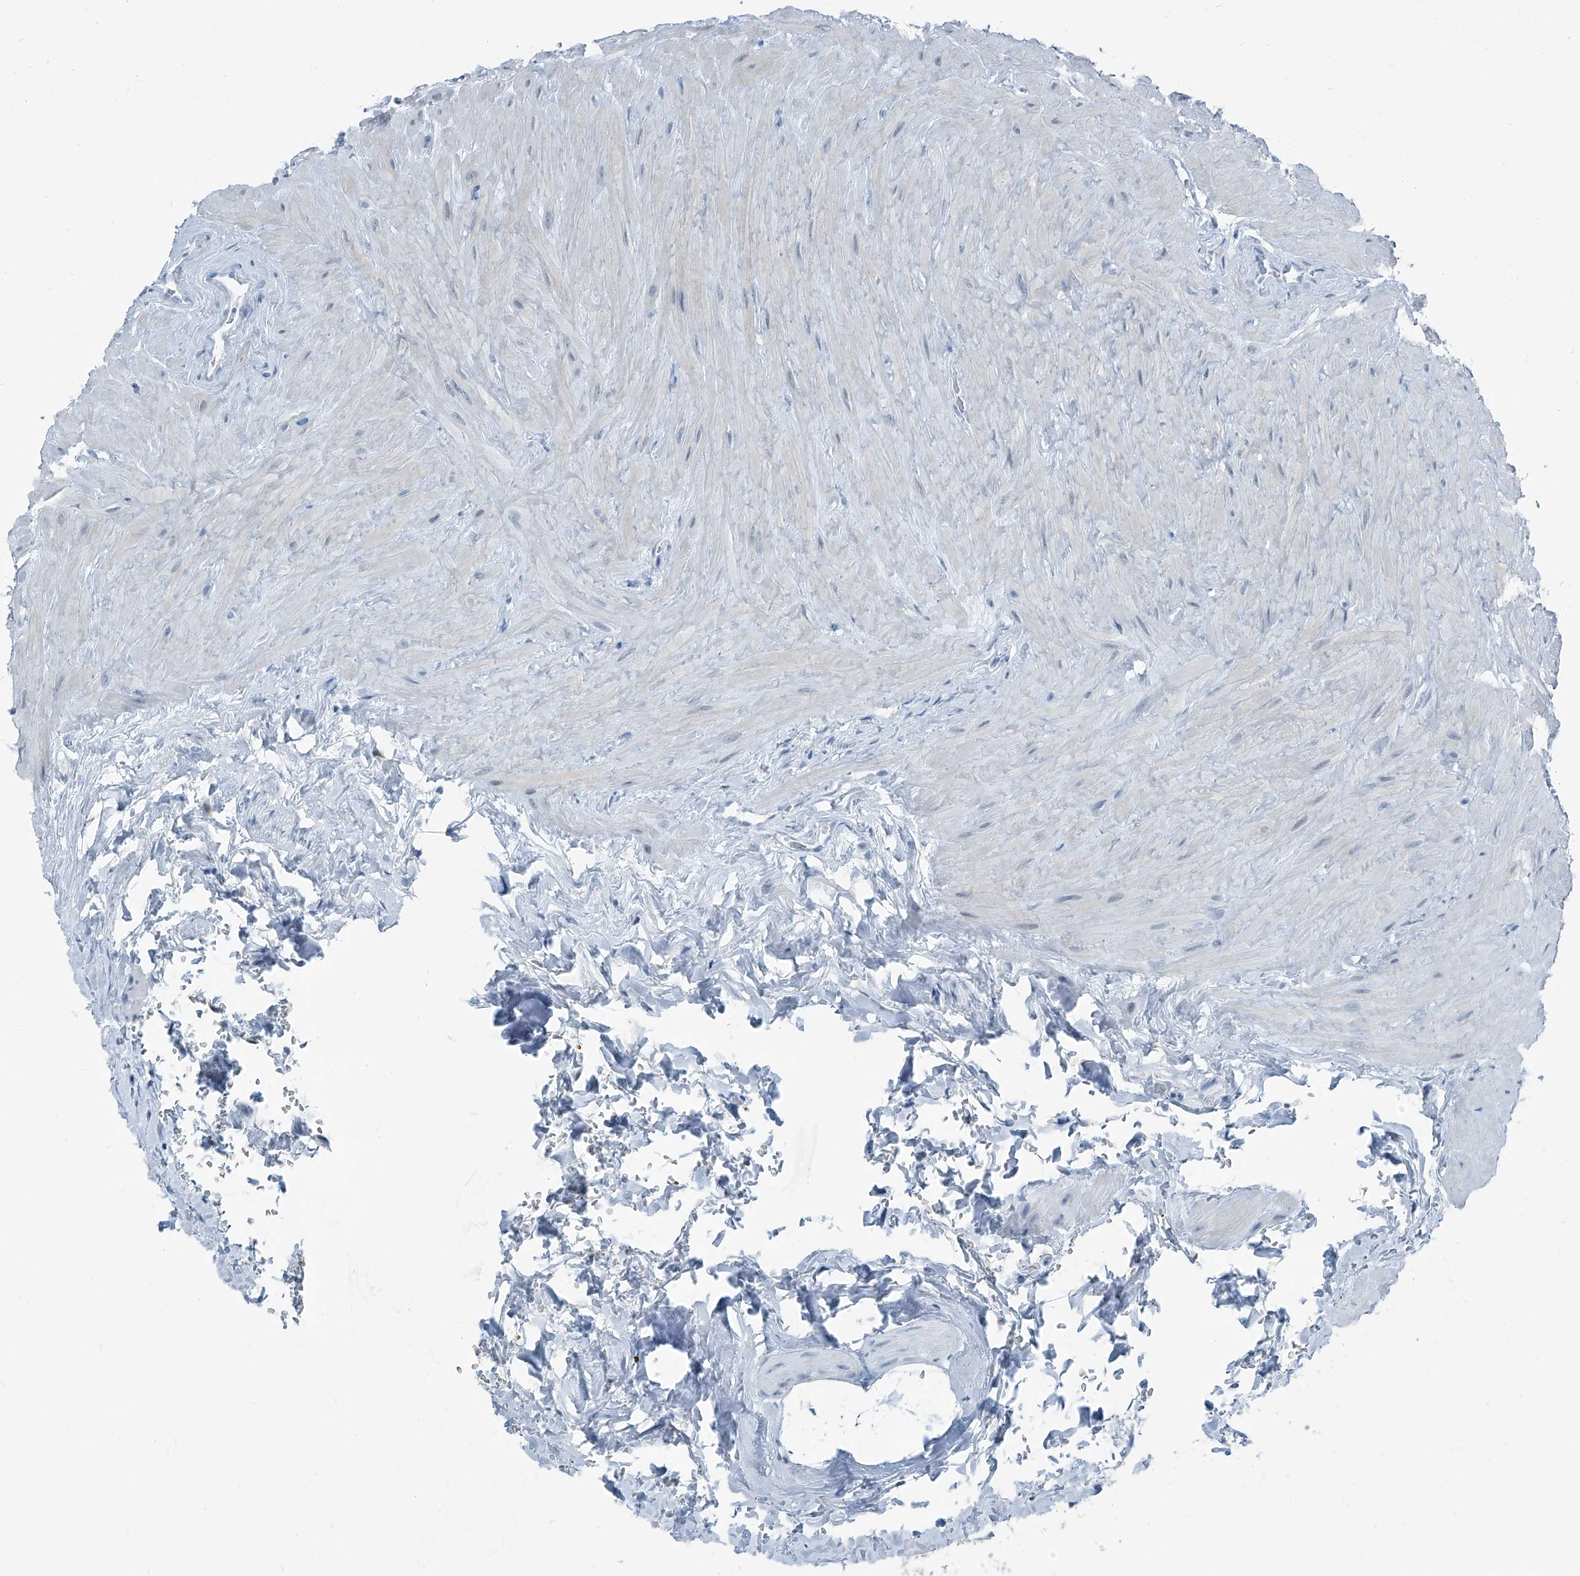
{"staining": {"intensity": "negative", "quantity": "none", "location": "none"}, "tissue": "seminal vesicle", "cell_type": "Glandular cells", "image_type": "normal", "snomed": [{"axis": "morphology", "description": "Normal tissue, NOS"}, {"axis": "topography", "description": "Prostate"}, {"axis": "topography", "description": "Seminal veicle"}], "caption": "An image of seminal vesicle stained for a protein displays no brown staining in glandular cells. (DAB immunohistochemistry with hematoxylin counter stain).", "gene": "RGN", "patient": {"sex": "male", "age": 68}}